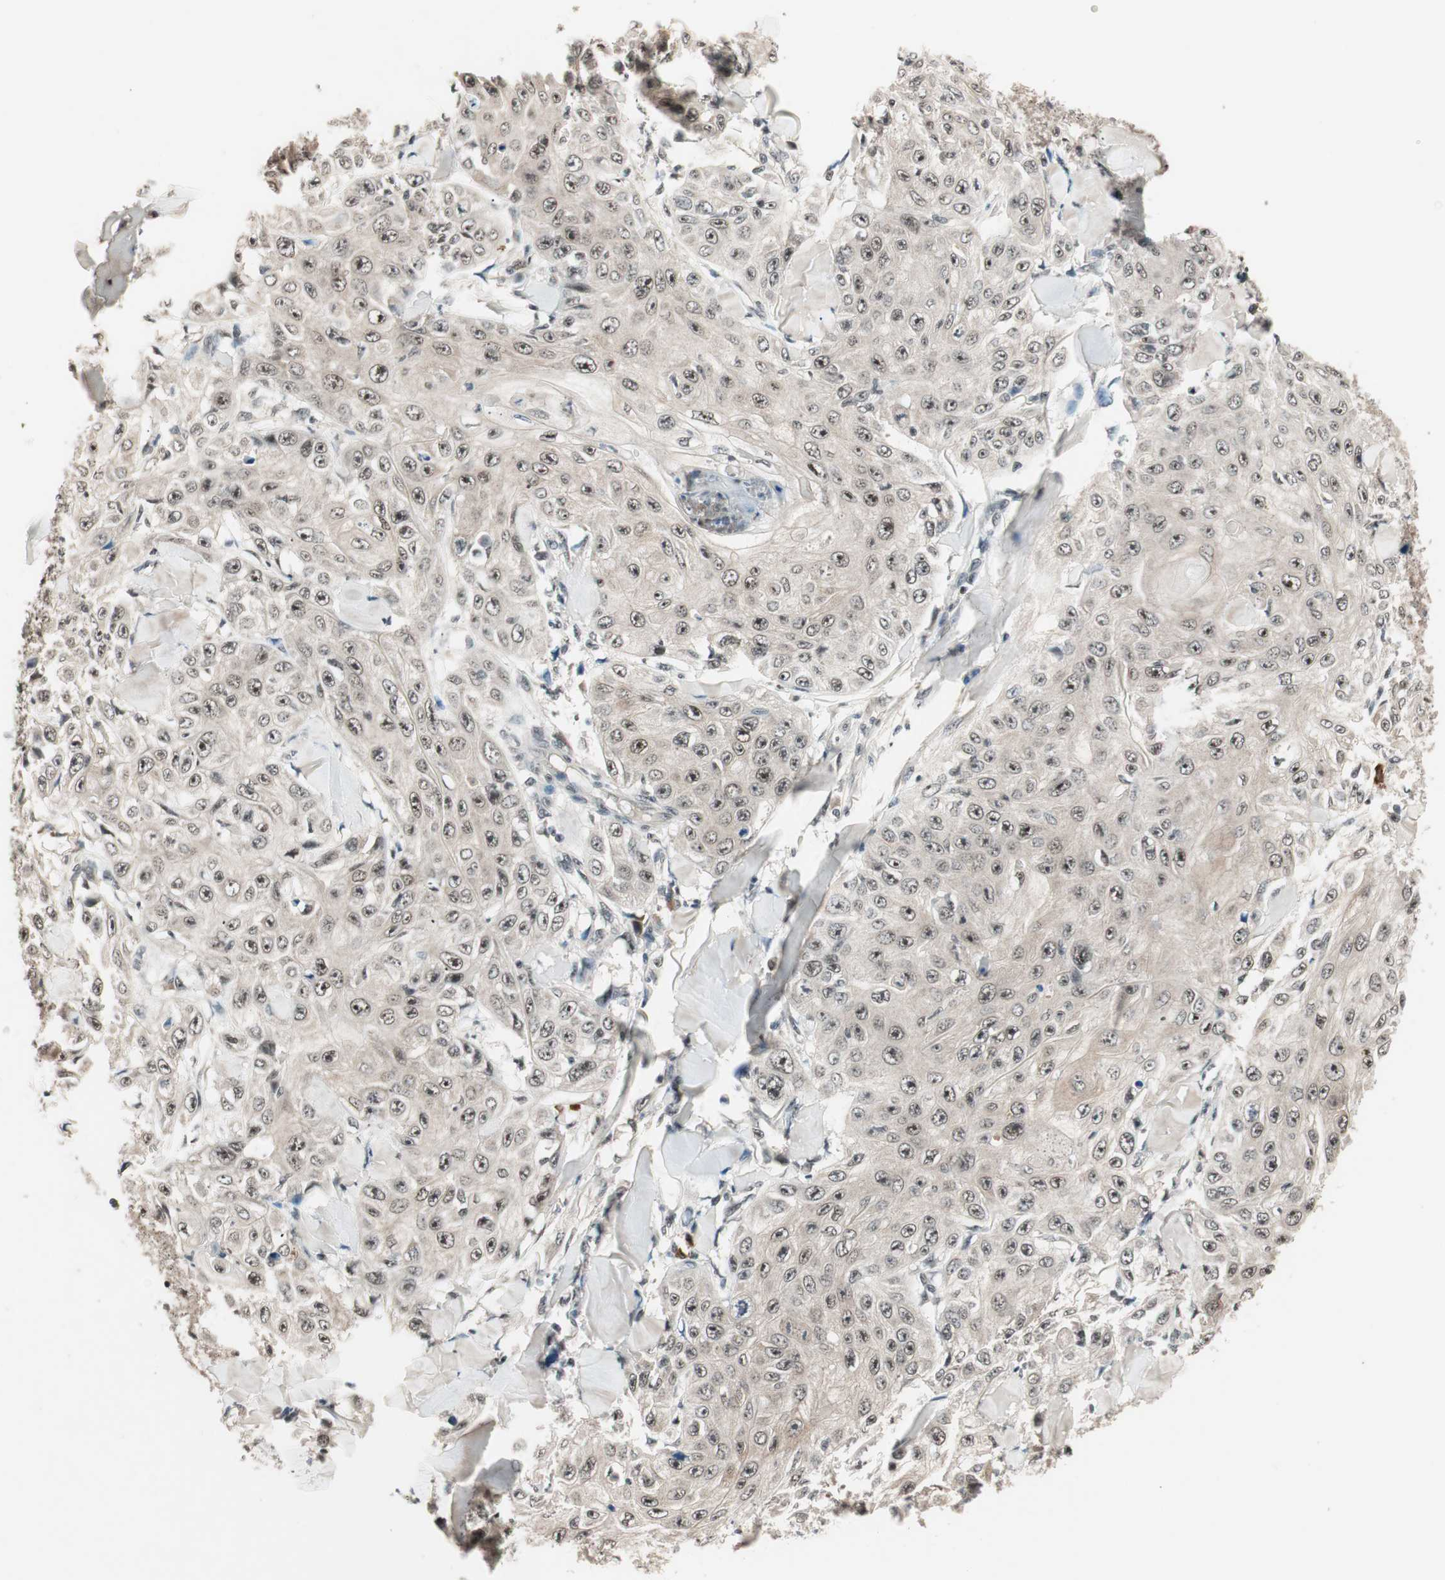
{"staining": {"intensity": "moderate", "quantity": "25%-75%", "location": "nuclear"}, "tissue": "skin cancer", "cell_type": "Tumor cells", "image_type": "cancer", "snomed": [{"axis": "morphology", "description": "Squamous cell carcinoma, NOS"}, {"axis": "topography", "description": "Skin"}], "caption": "DAB immunohistochemical staining of squamous cell carcinoma (skin) displays moderate nuclear protein staining in approximately 25%-75% of tumor cells.", "gene": "NFRKB", "patient": {"sex": "male", "age": 86}}